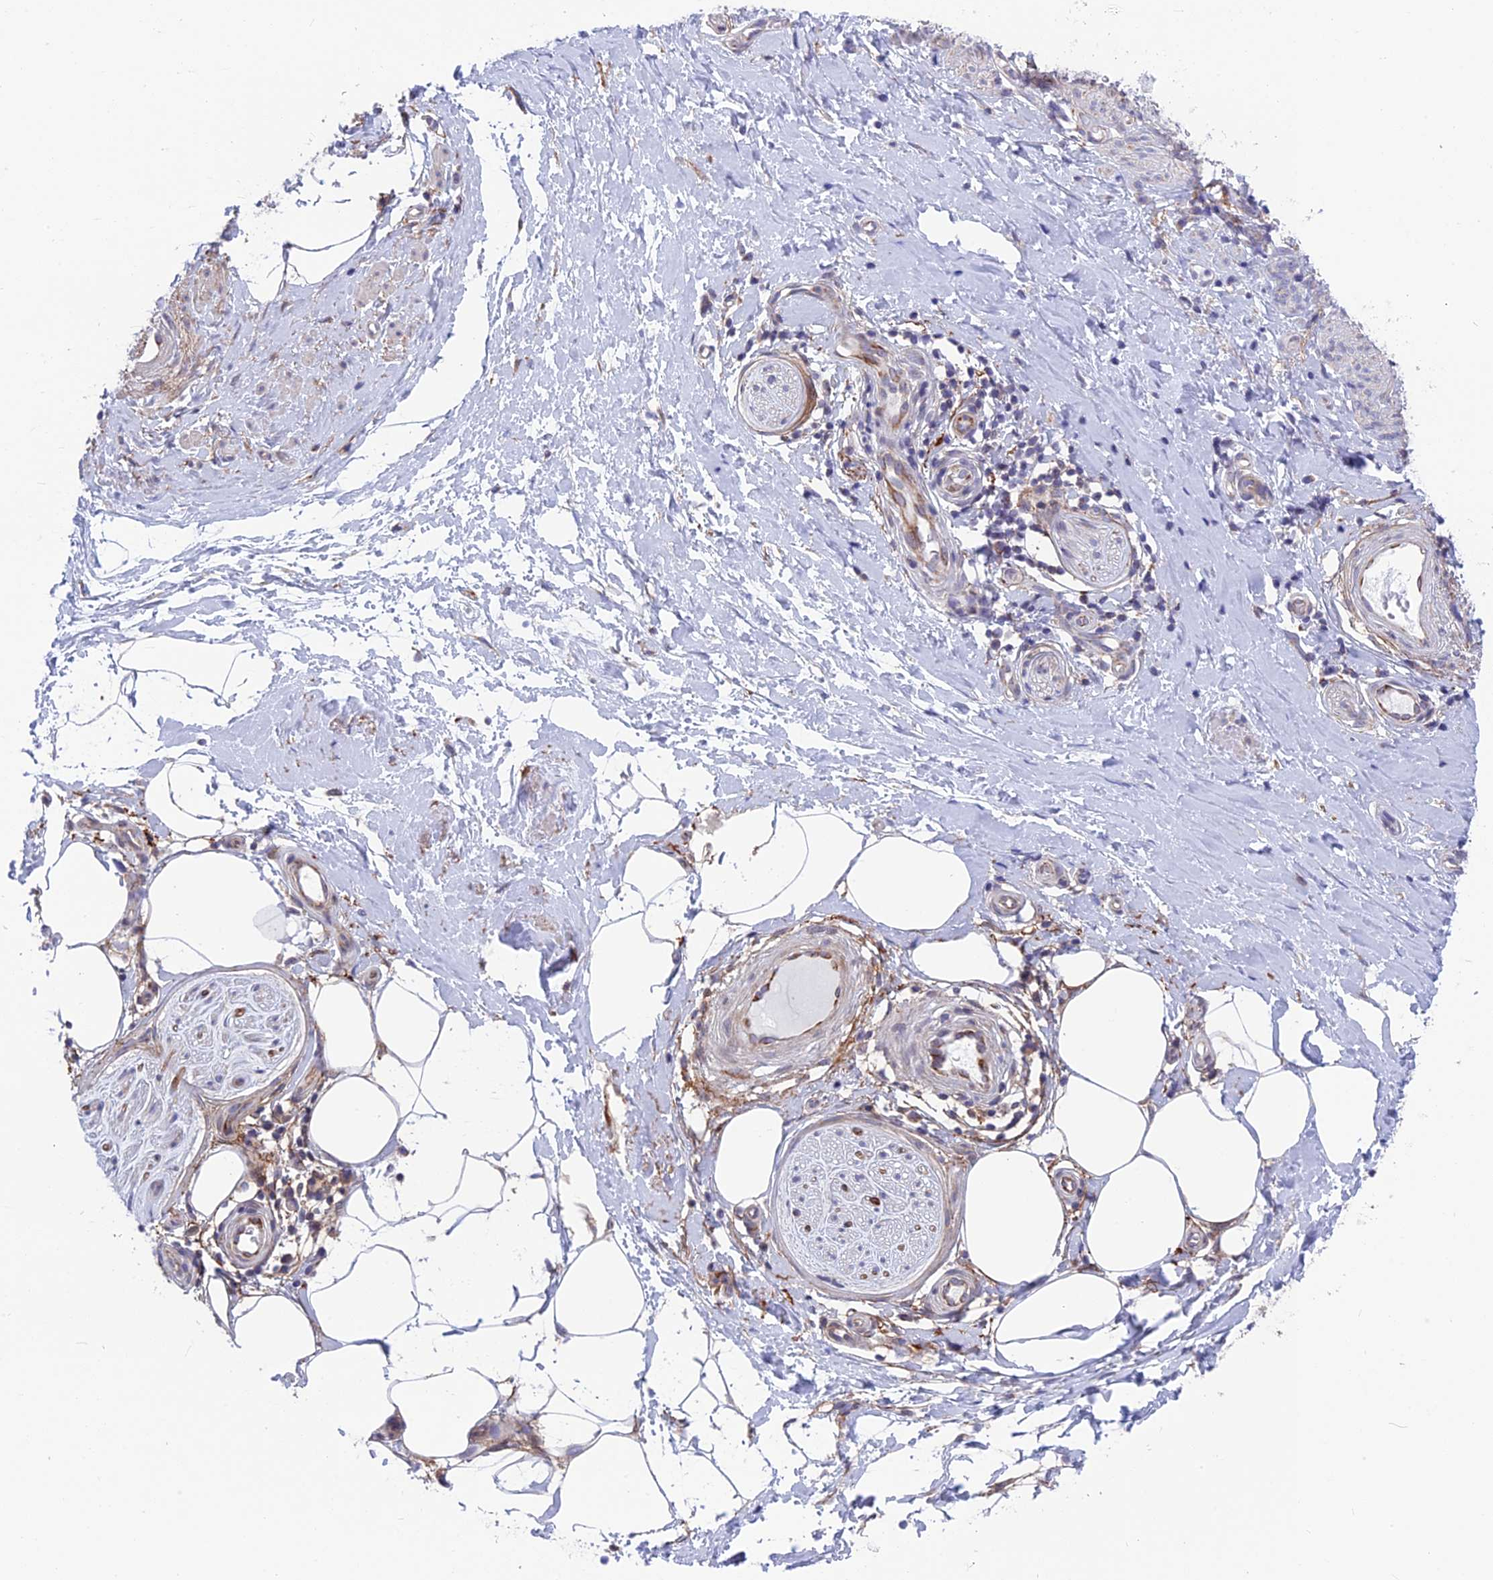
{"staining": {"intensity": "negative", "quantity": "none", "location": "none"}, "tissue": "adipose tissue", "cell_type": "Adipocytes", "image_type": "normal", "snomed": [{"axis": "morphology", "description": "Normal tissue, NOS"}, {"axis": "topography", "description": "Soft tissue"}, {"axis": "topography", "description": "Adipose tissue"}, {"axis": "topography", "description": "Vascular tissue"}, {"axis": "topography", "description": "Peripheral nerve tissue"}], "caption": "High magnification brightfield microscopy of unremarkable adipose tissue stained with DAB (brown) and counterstained with hematoxylin (blue): adipocytes show no significant expression. The staining was performed using DAB (3,3'-diaminobenzidine) to visualize the protein expression in brown, while the nuclei were stained in blue with hematoxylin (Magnification: 20x).", "gene": "PLAC9", "patient": {"sex": "male", "age": 74}}